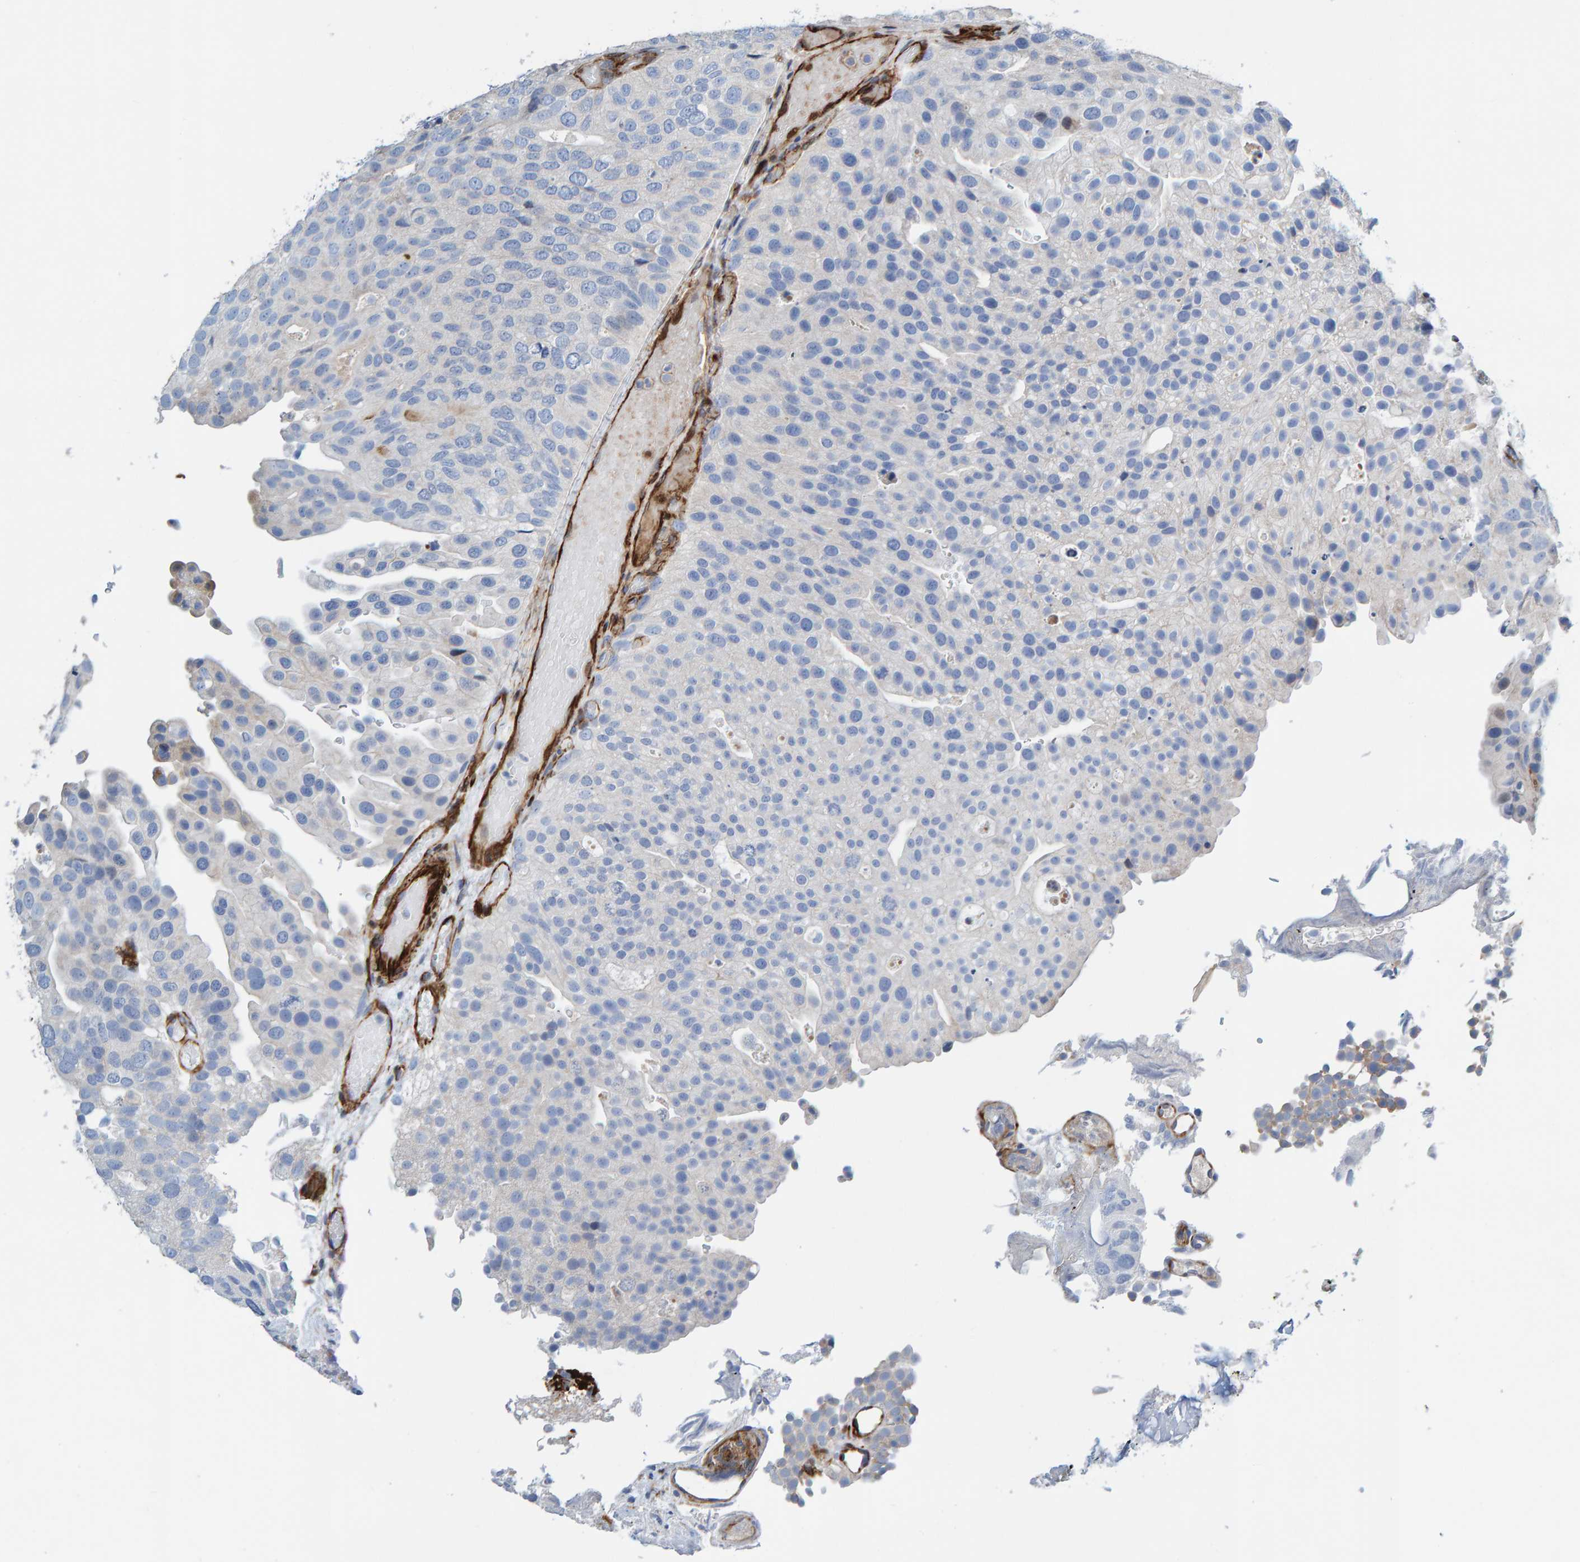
{"staining": {"intensity": "negative", "quantity": "none", "location": "none"}, "tissue": "urothelial cancer", "cell_type": "Tumor cells", "image_type": "cancer", "snomed": [{"axis": "morphology", "description": "Urothelial carcinoma, Low grade"}, {"axis": "topography", "description": "Urinary bladder"}], "caption": "IHC micrograph of human urothelial cancer stained for a protein (brown), which exhibits no positivity in tumor cells.", "gene": "POLG2", "patient": {"sex": "male", "age": 78}}